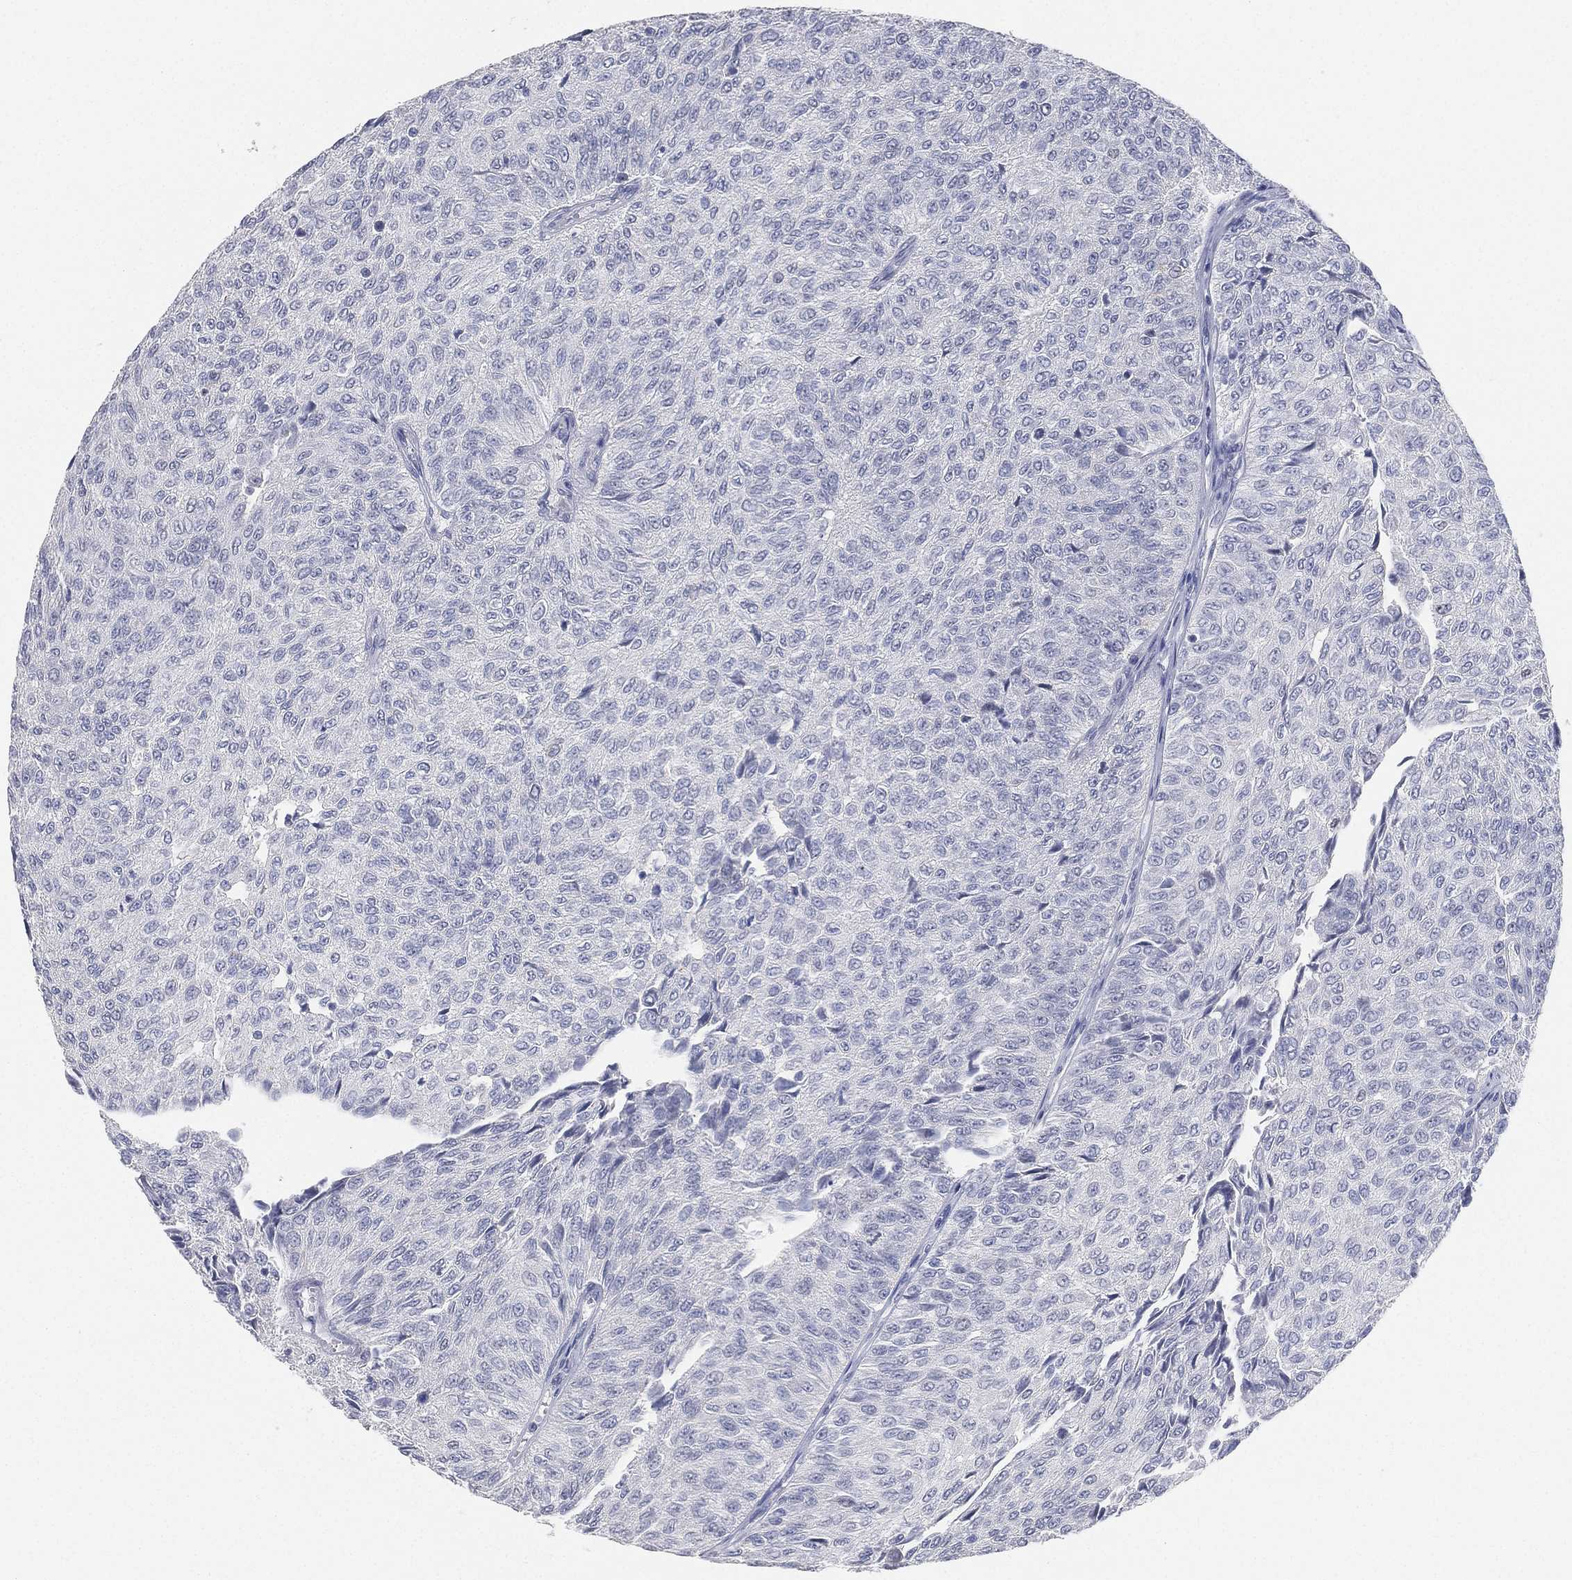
{"staining": {"intensity": "negative", "quantity": "none", "location": "none"}, "tissue": "urothelial cancer", "cell_type": "Tumor cells", "image_type": "cancer", "snomed": [{"axis": "morphology", "description": "Urothelial carcinoma, Low grade"}, {"axis": "topography", "description": "Urinary bladder"}], "caption": "This is an immunohistochemistry micrograph of human urothelial cancer. There is no staining in tumor cells.", "gene": "FAM187B", "patient": {"sex": "male", "age": 78}}